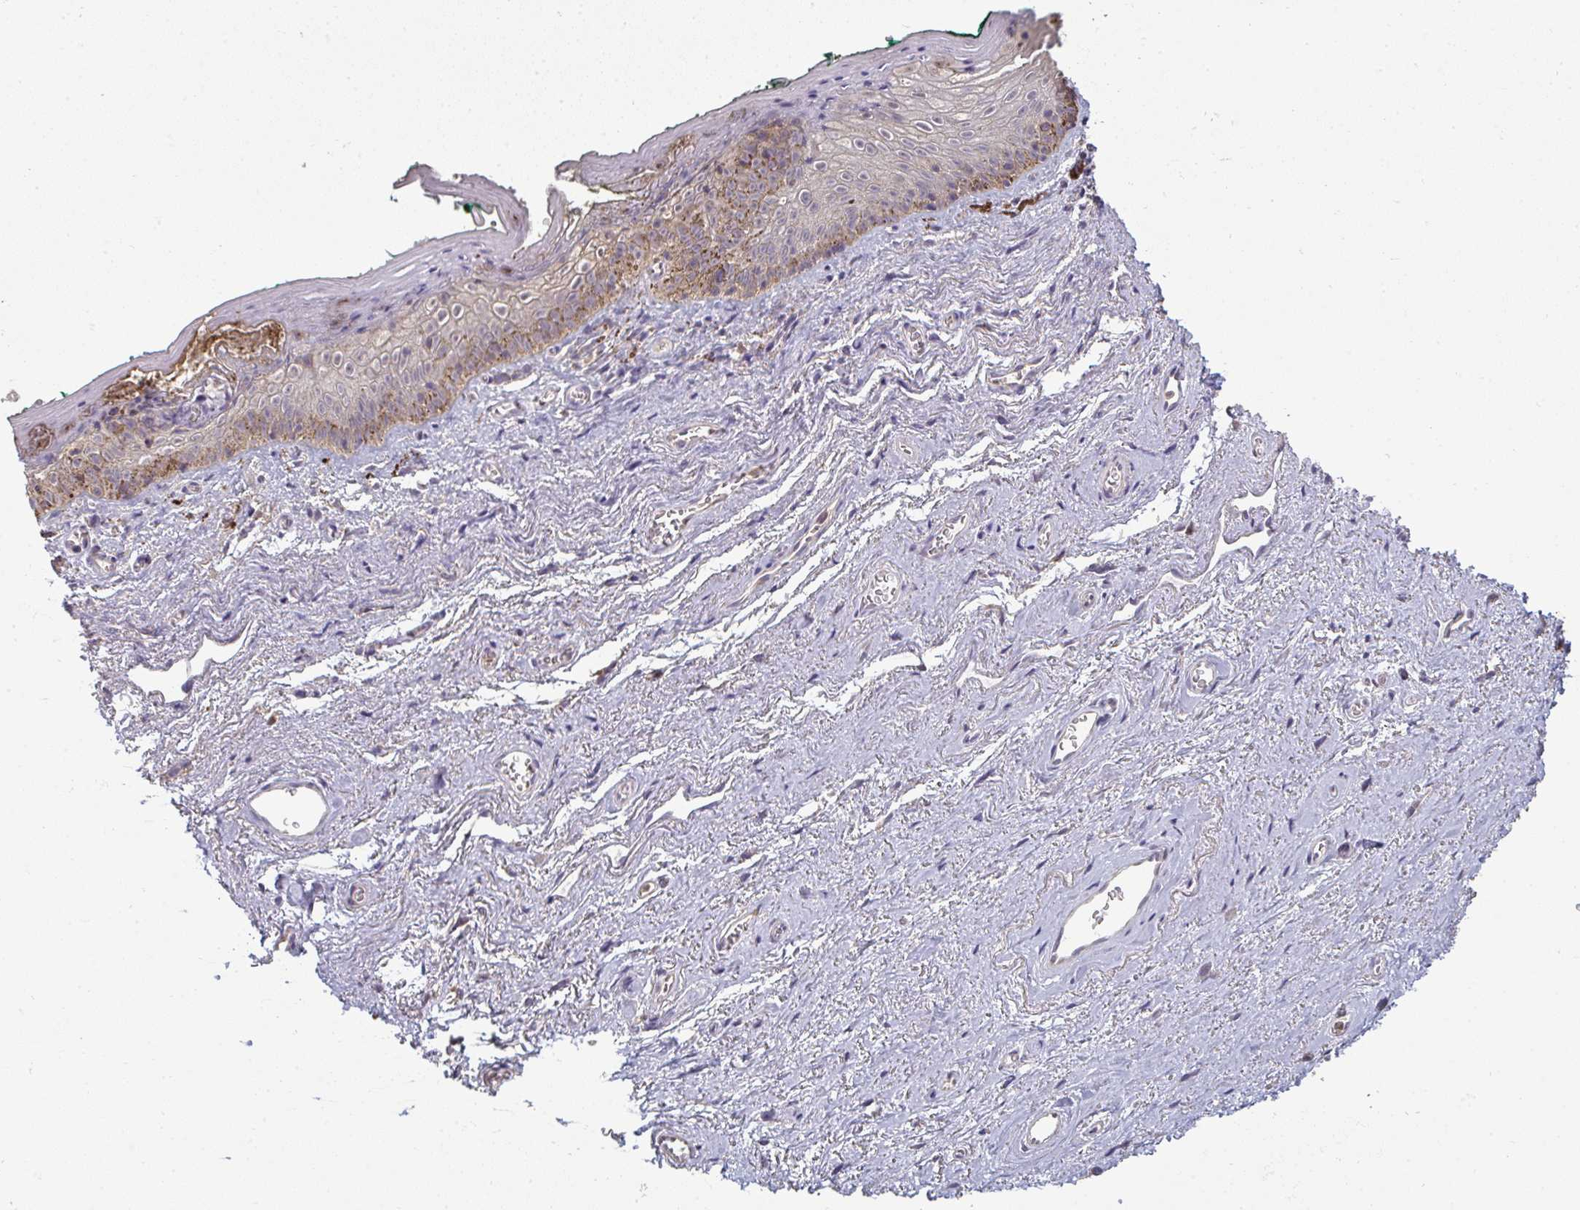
{"staining": {"intensity": "negative", "quantity": "none", "location": "none"}, "tissue": "vagina", "cell_type": "Squamous epithelial cells", "image_type": "normal", "snomed": [{"axis": "morphology", "description": "Normal tissue, NOS"}, {"axis": "topography", "description": "Vulva"}, {"axis": "topography", "description": "Vagina"}, {"axis": "topography", "description": "Peripheral nerve tissue"}], "caption": "A photomicrograph of vagina stained for a protein shows no brown staining in squamous epithelial cells. (DAB (3,3'-diaminobenzidine) IHC, high magnification).", "gene": "CXCR1", "patient": {"sex": "female", "age": 66}}